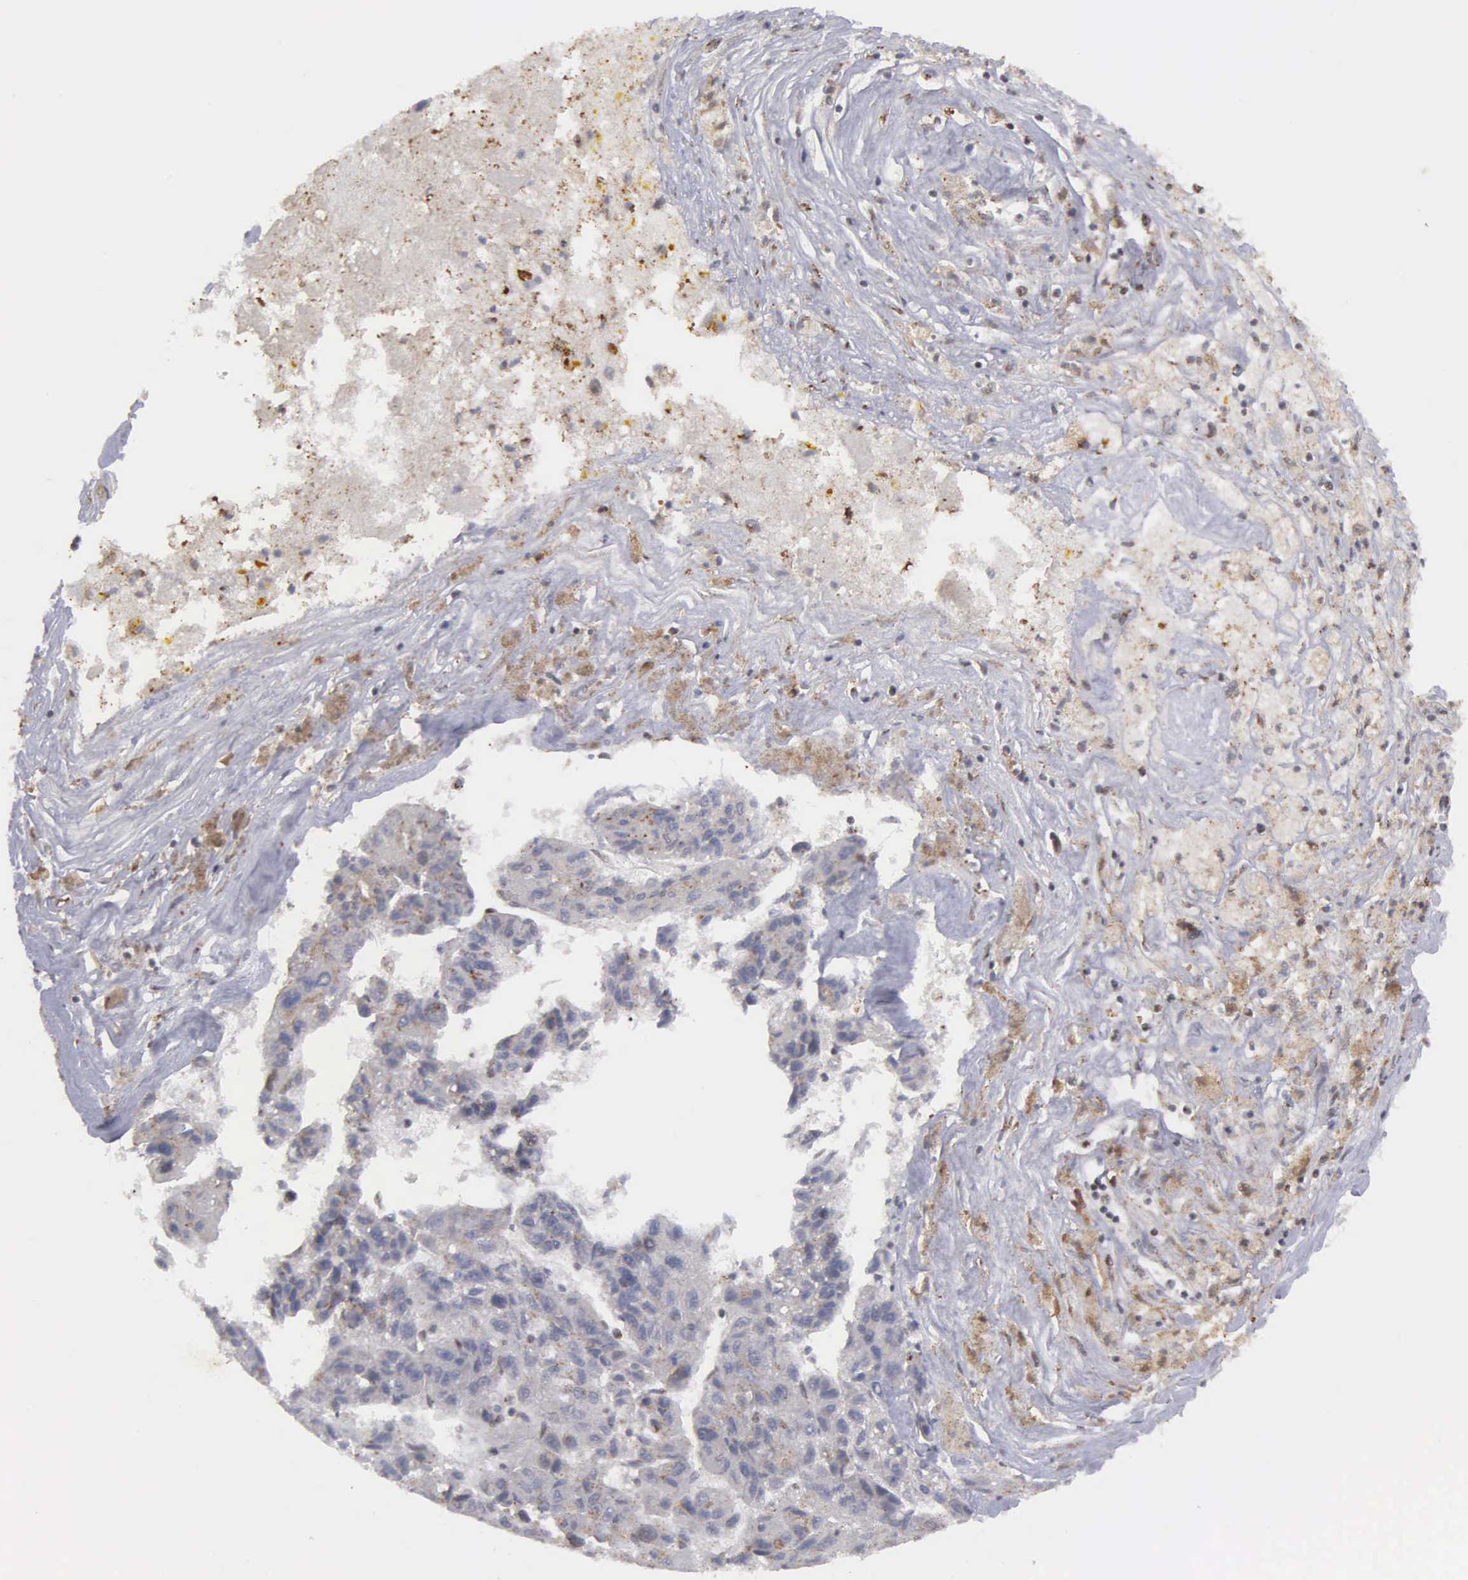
{"staining": {"intensity": "moderate", "quantity": "25%-75%", "location": "cytoplasmic/membranous"}, "tissue": "liver cancer", "cell_type": "Tumor cells", "image_type": "cancer", "snomed": [{"axis": "morphology", "description": "Carcinoma, Hepatocellular, NOS"}, {"axis": "topography", "description": "Liver"}], "caption": "Human hepatocellular carcinoma (liver) stained with a protein marker exhibits moderate staining in tumor cells.", "gene": "GTF2A1", "patient": {"sex": "male", "age": 64}}